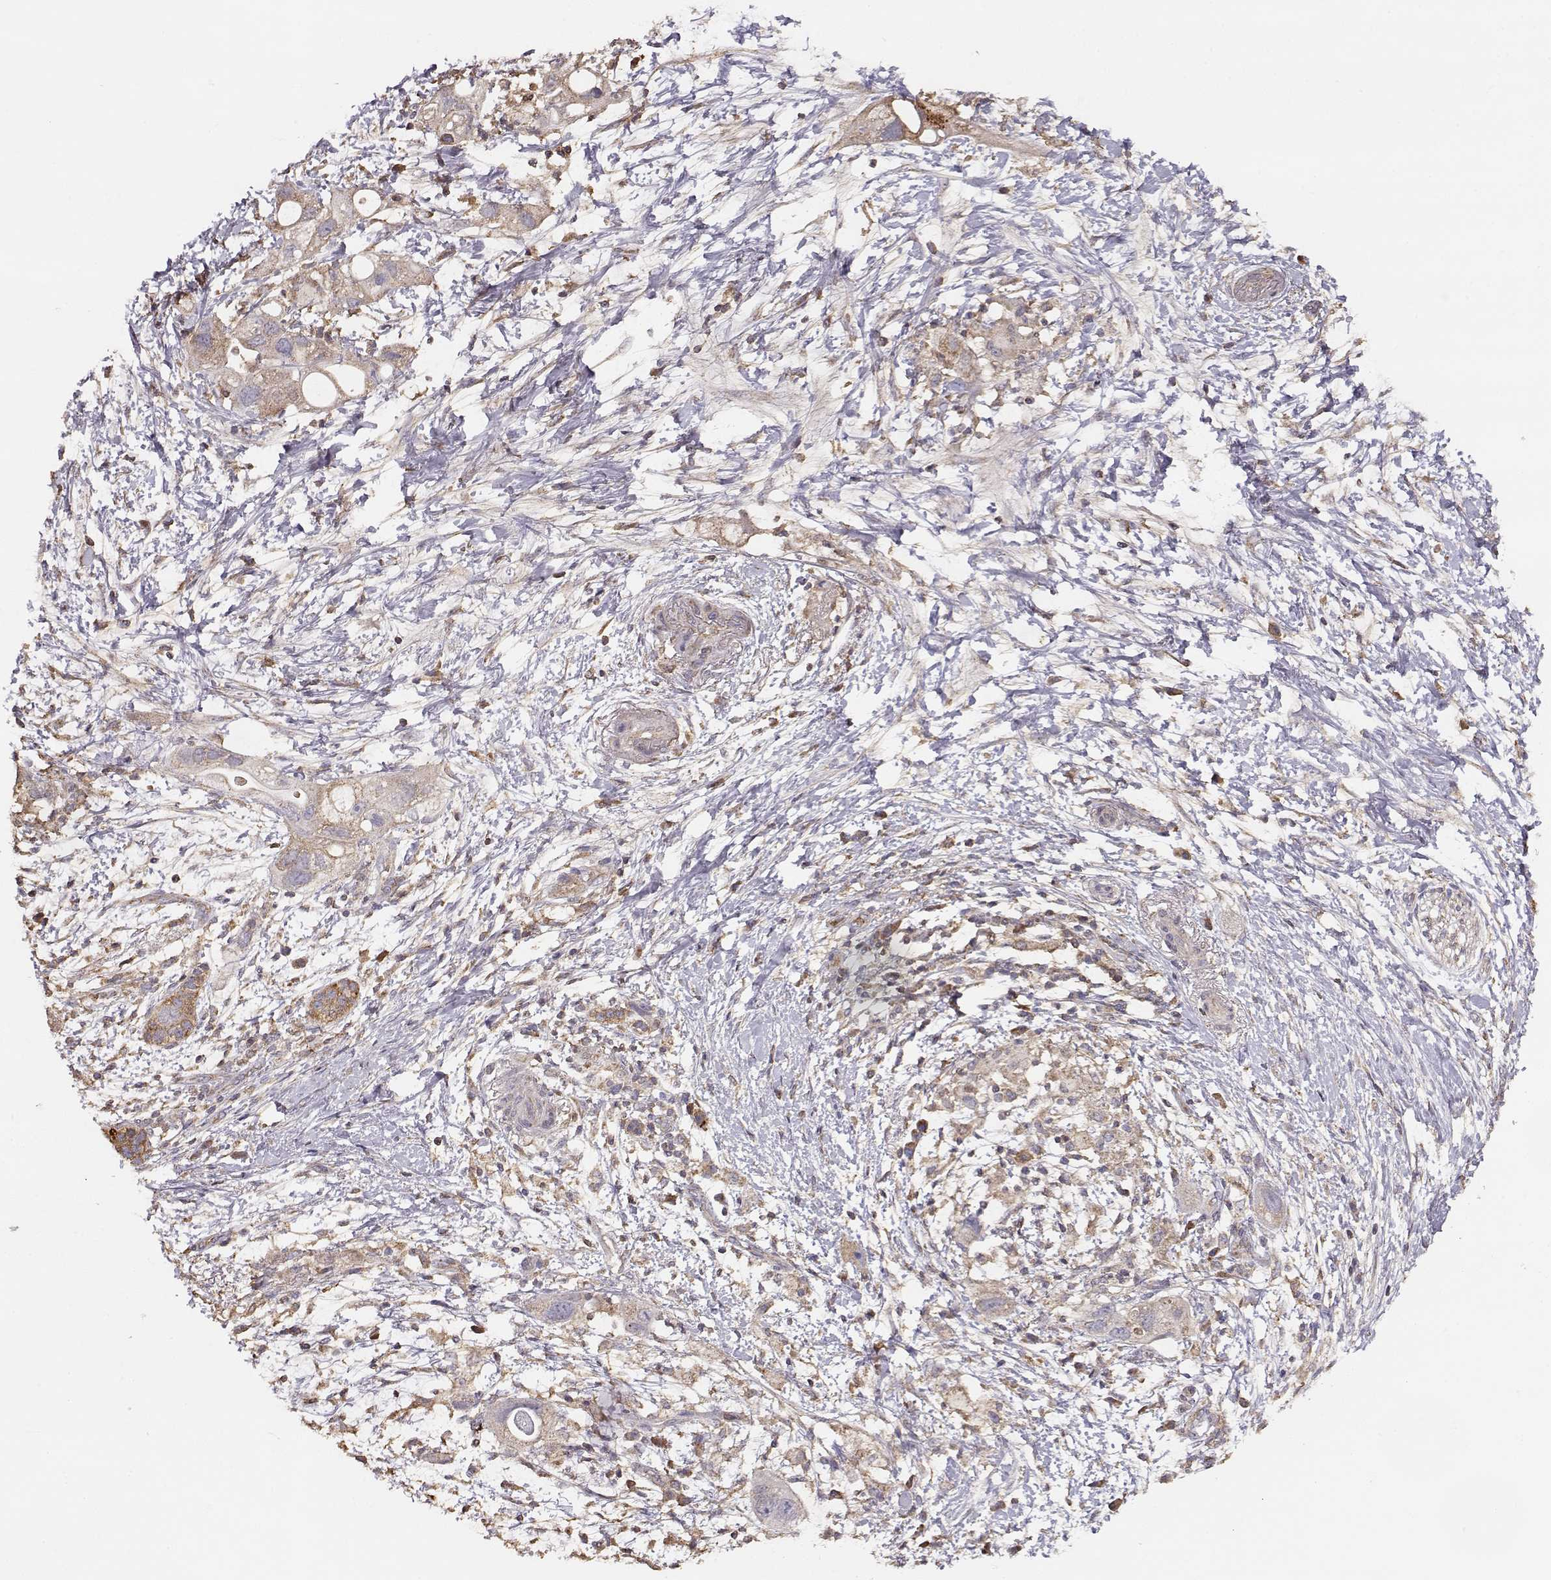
{"staining": {"intensity": "moderate", "quantity": ">75%", "location": "cytoplasmic/membranous"}, "tissue": "pancreatic cancer", "cell_type": "Tumor cells", "image_type": "cancer", "snomed": [{"axis": "morphology", "description": "Adenocarcinoma, NOS"}, {"axis": "topography", "description": "Pancreas"}], "caption": "A micrograph of pancreatic cancer (adenocarcinoma) stained for a protein displays moderate cytoplasmic/membranous brown staining in tumor cells.", "gene": "TARS3", "patient": {"sex": "female", "age": 72}}